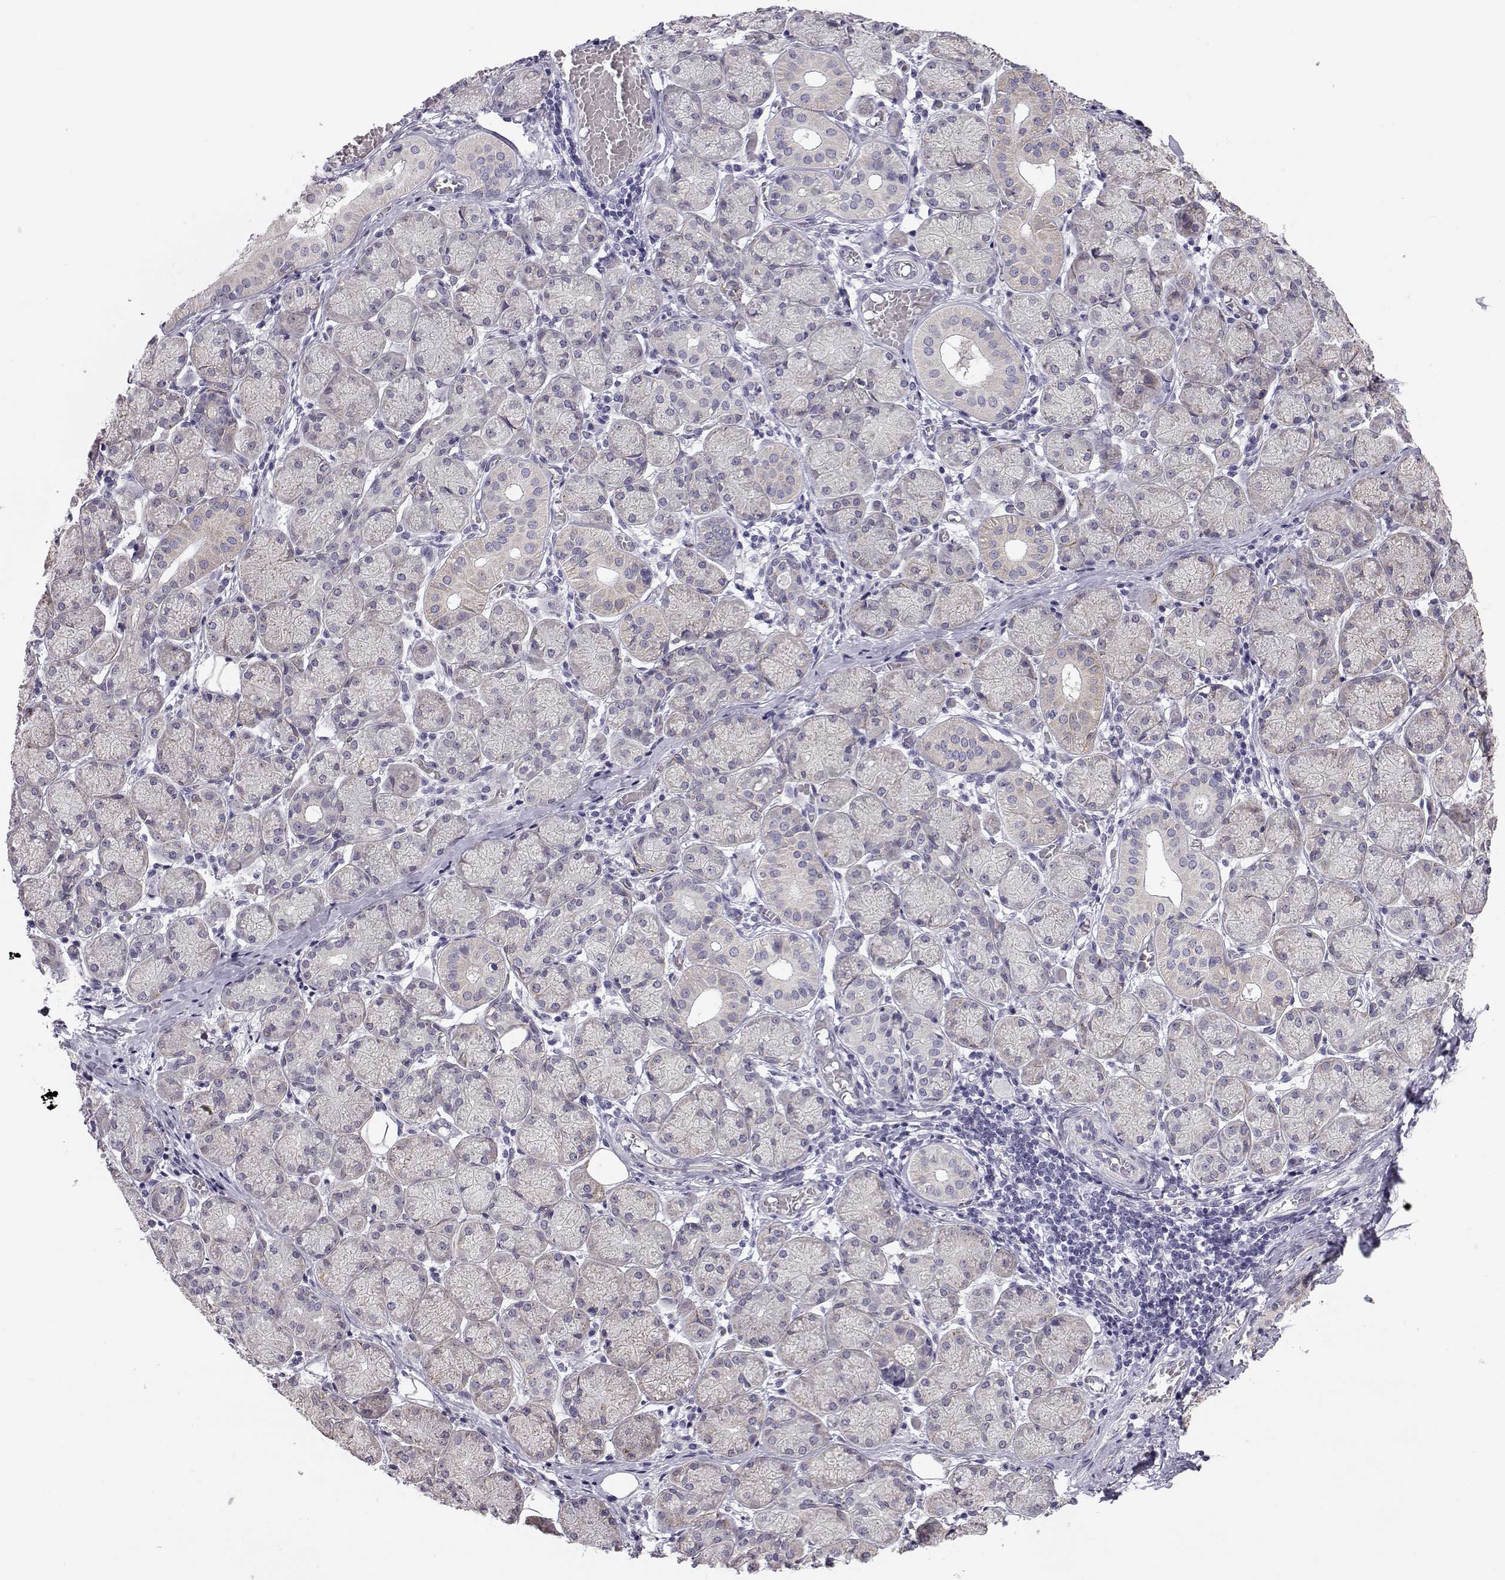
{"staining": {"intensity": "negative", "quantity": "none", "location": "none"}, "tissue": "salivary gland", "cell_type": "Glandular cells", "image_type": "normal", "snomed": [{"axis": "morphology", "description": "Normal tissue, NOS"}, {"axis": "topography", "description": "Salivary gland"}, {"axis": "topography", "description": "Peripheral nerve tissue"}], "caption": "Immunohistochemical staining of unremarkable salivary gland displays no significant expression in glandular cells.", "gene": "KCNMB4", "patient": {"sex": "female", "age": 24}}